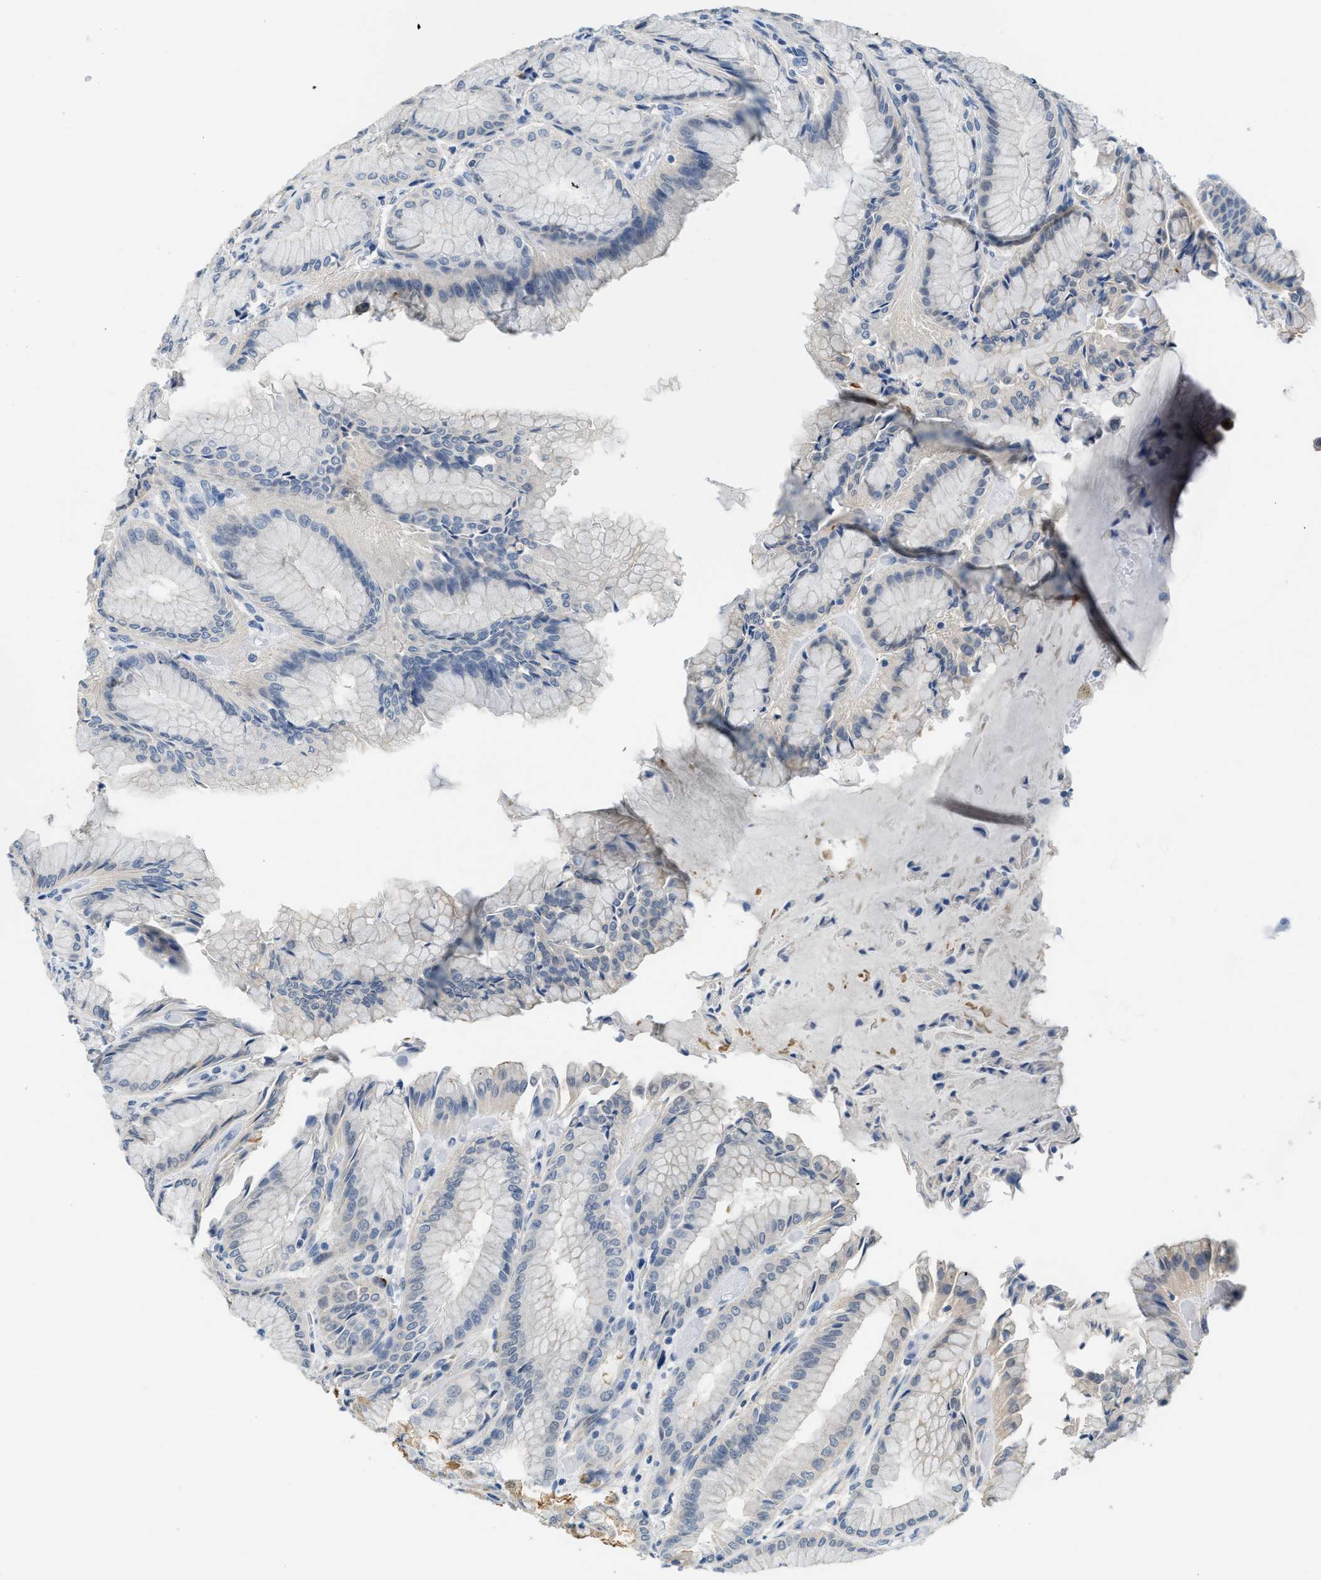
{"staining": {"intensity": "negative", "quantity": "none", "location": "none"}, "tissue": "stomach", "cell_type": "Glandular cells", "image_type": "normal", "snomed": [{"axis": "morphology", "description": "Normal tissue, NOS"}, {"axis": "topography", "description": "Stomach, upper"}], "caption": "Stomach stained for a protein using IHC reveals no expression glandular cells.", "gene": "TMEM154", "patient": {"sex": "male", "age": 72}}